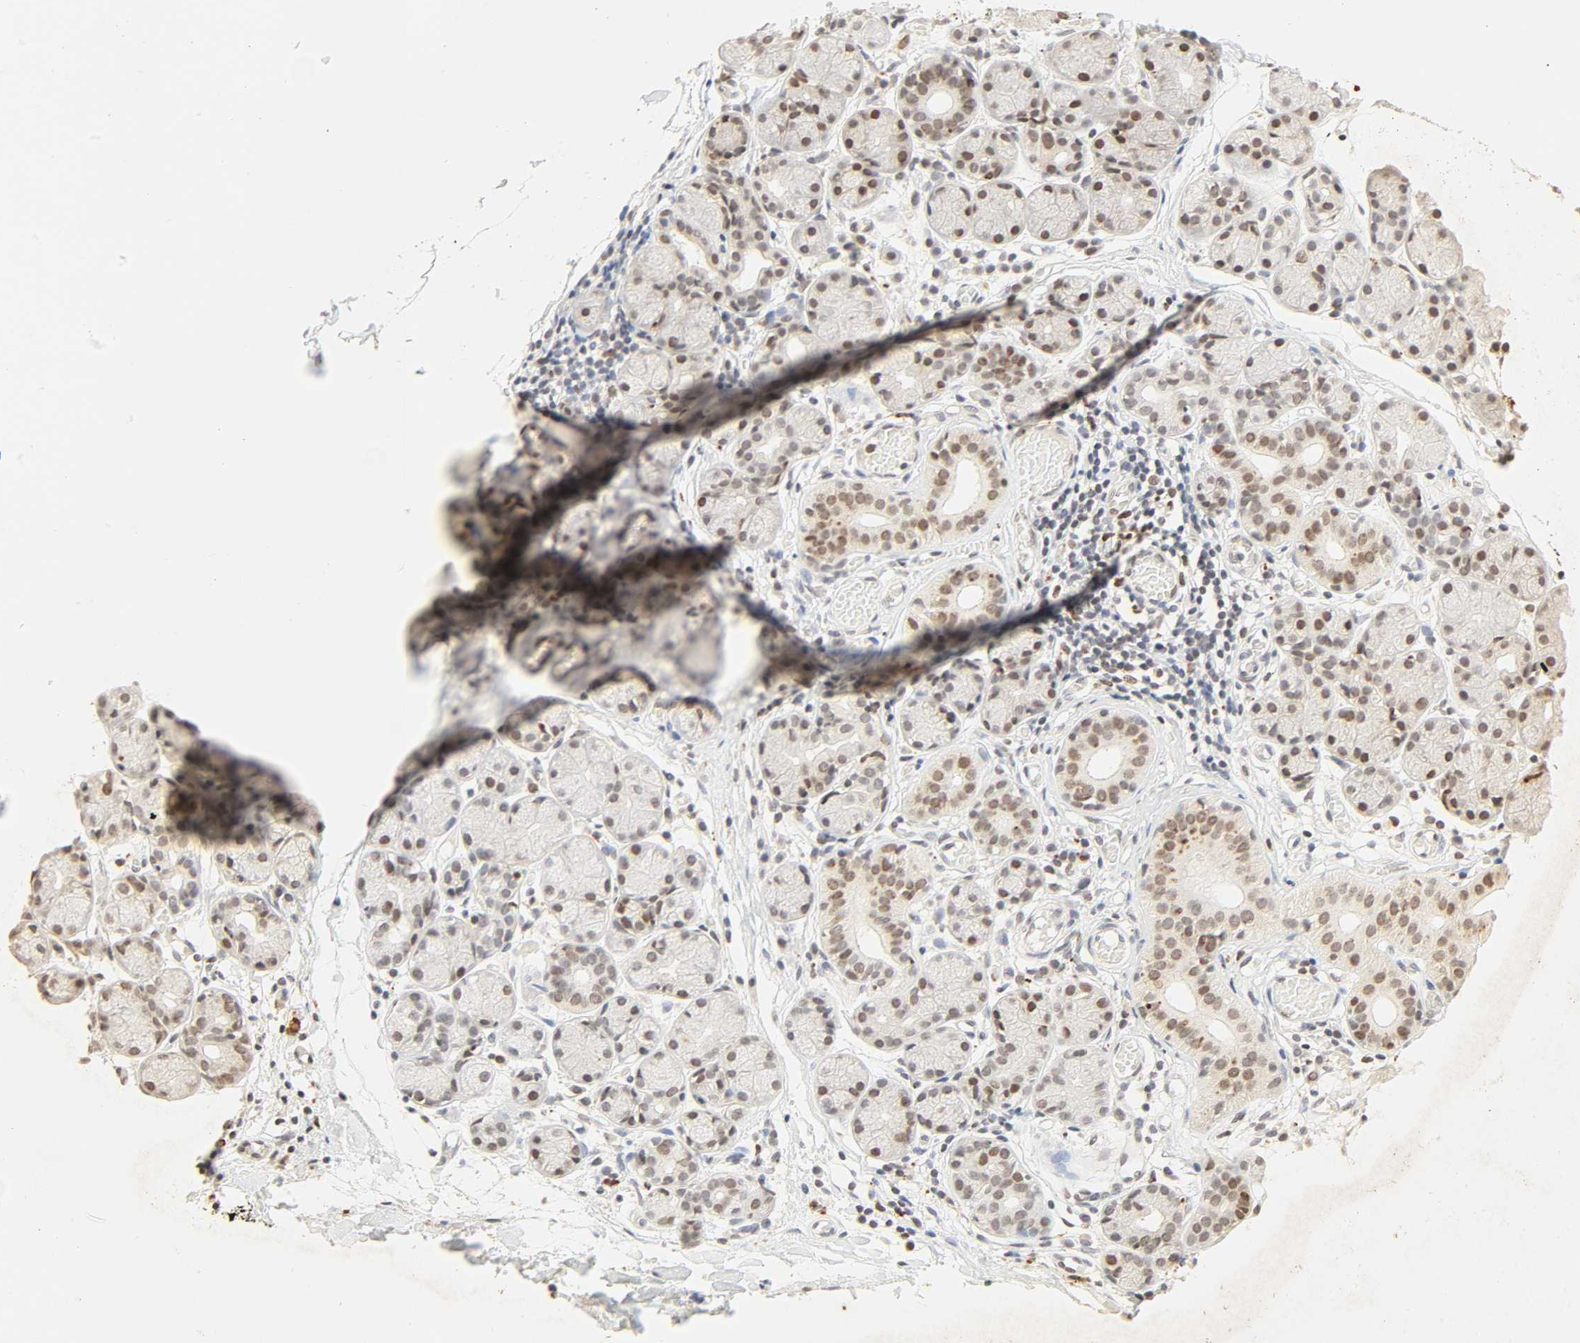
{"staining": {"intensity": "moderate", "quantity": "25%-75%", "location": "nuclear"}, "tissue": "salivary gland", "cell_type": "Glandular cells", "image_type": "normal", "snomed": [{"axis": "morphology", "description": "Normal tissue, NOS"}, {"axis": "topography", "description": "Salivary gland"}], "caption": "Immunohistochemistry histopathology image of benign salivary gland: salivary gland stained using IHC reveals medium levels of moderate protein expression localized specifically in the nuclear of glandular cells, appearing as a nuclear brown color.", "gene": "DAZAP1", "patient": {"sex": "female", "age": 24}}